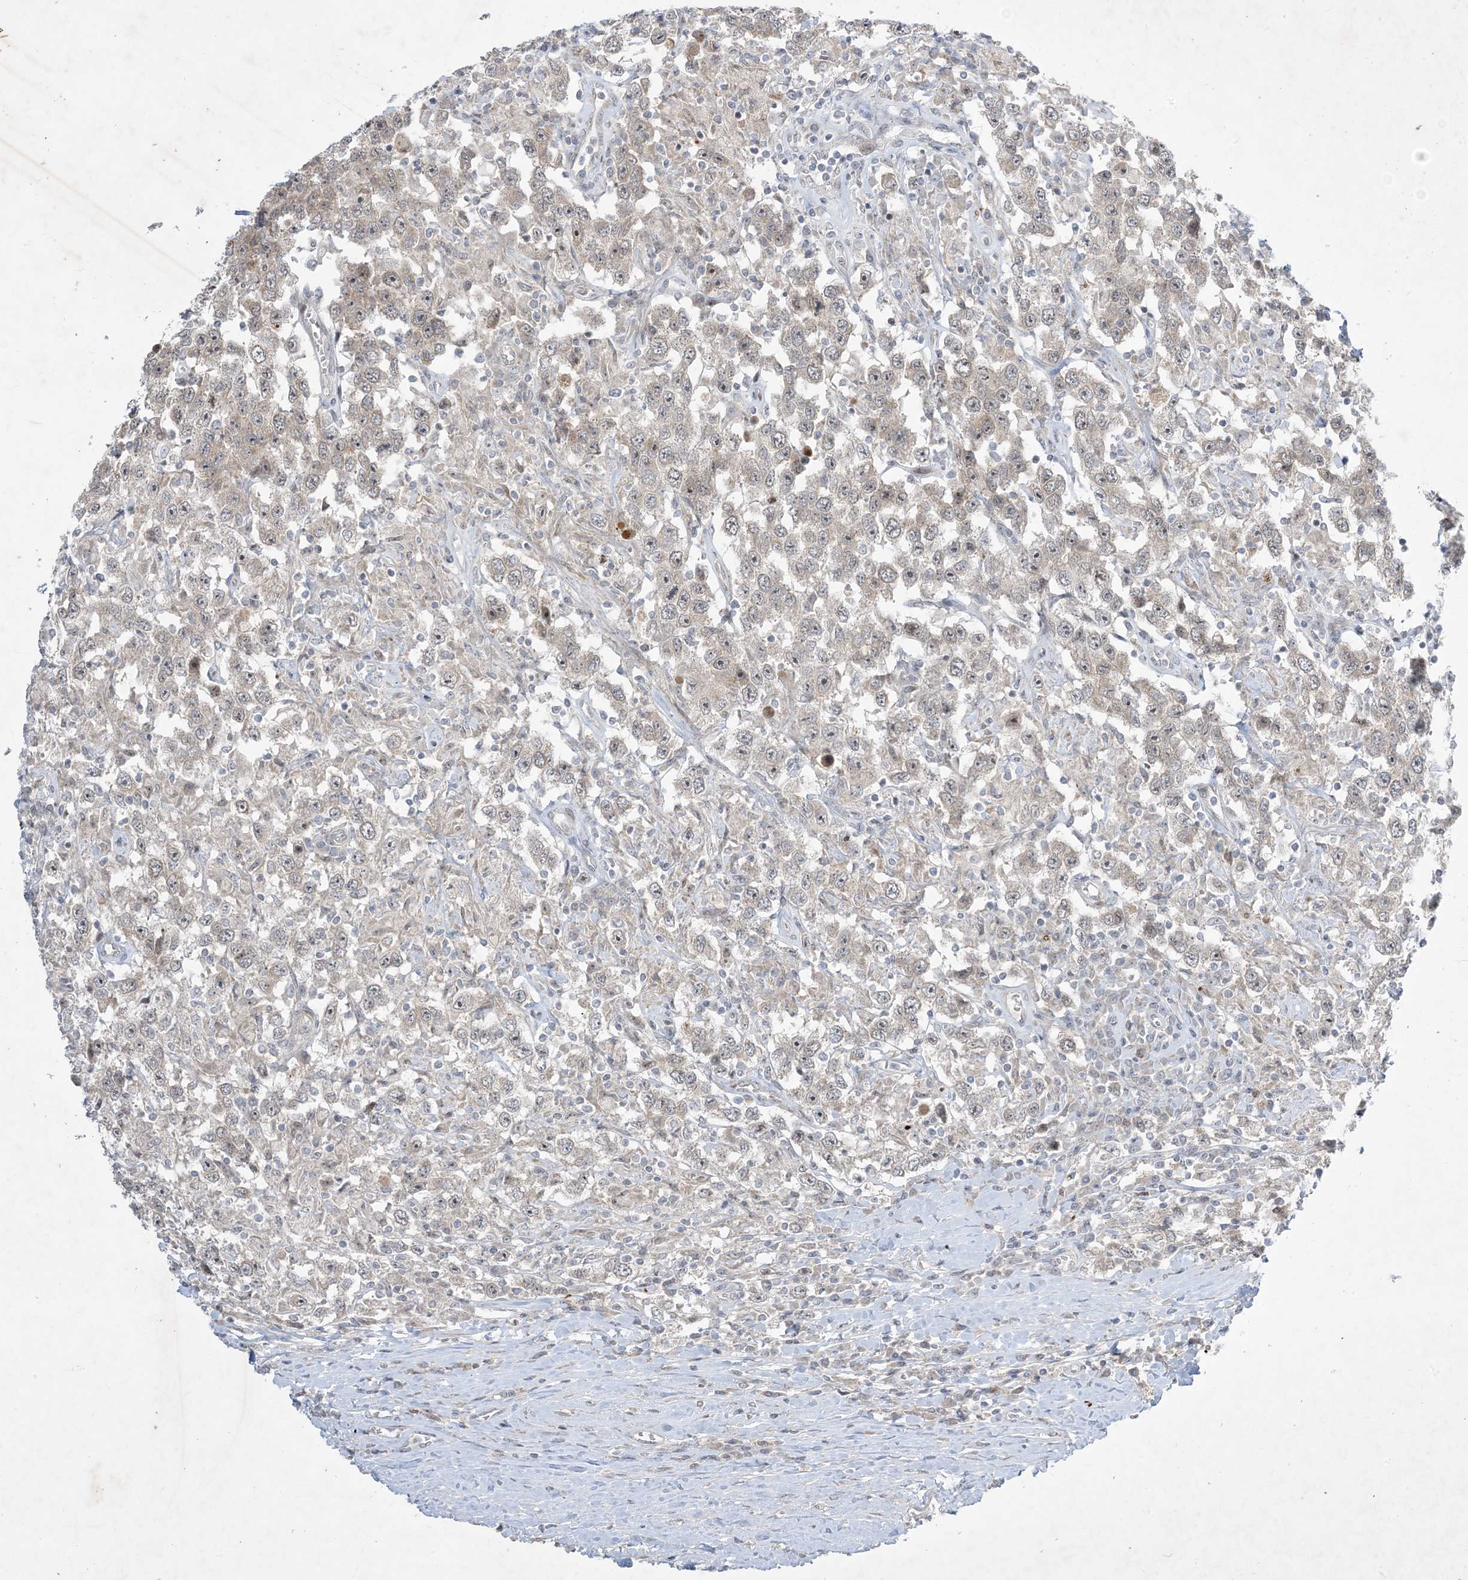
{"staining": {"intensity": "weak", "quantity": "25%-75%", "location": "cytoplasmic/membranous"}, "tissue": "testis cancer", "cell_type": "Tumor cells", "image_type": "cancer", "snomed": [{"axis": "morphology", "description": "Seminoma, NOS"}, {"axis": "topography", "description": "Testis"}], "caption": "A low amount of weak cytoplasmic/membranous expression is present in about 25%-75% of tumor cells in testis cancer (seminoma) tissue.", "gene": "SOGA3", "patient": {"sex": "male", "age": 41}}